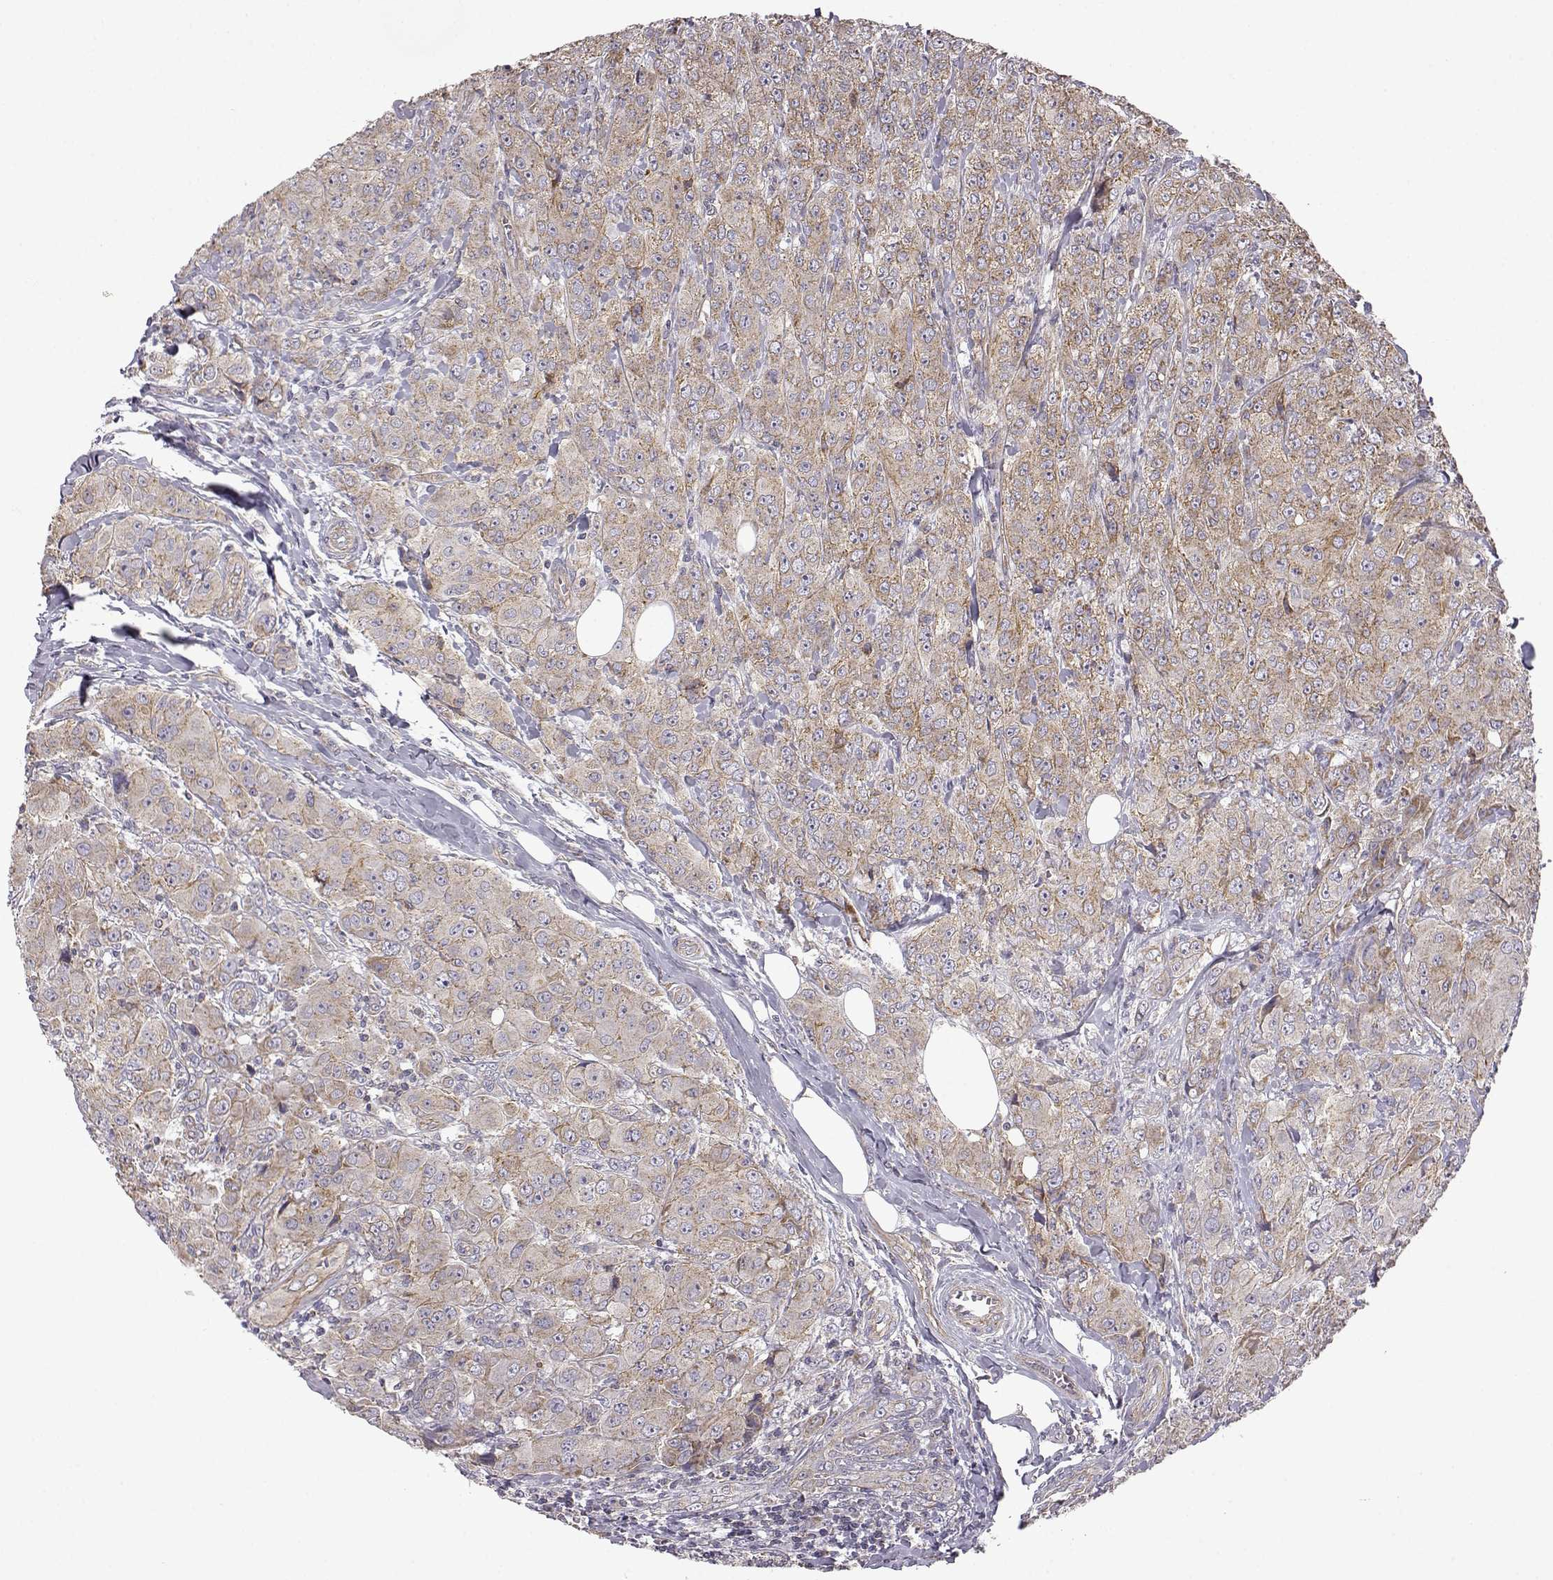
{"staining": {"intensity": "weak", "quantity": "25%-75%", "location": "cytoplasmic/membranous"}, "tissue": "breast cancer", "cell_type": "Tumor cells", "image_type": "cancer", "snomed": [{"axis": "morphology", "description": "Duct carcinoma"}, {"axis": "topography", "description": "Breast"}], "caption": "The immunohistochemical stain labels weak cytoplasmic/membranous expression in tumor cells of breast invasive ductal carcinoma tissue. (DAB (3,3'-diaminobenzidine) IHC, brown staining for protein, blue staining for nuclei).", "gene": "DDC", "patient": {"sex": "female", "age": 43}}